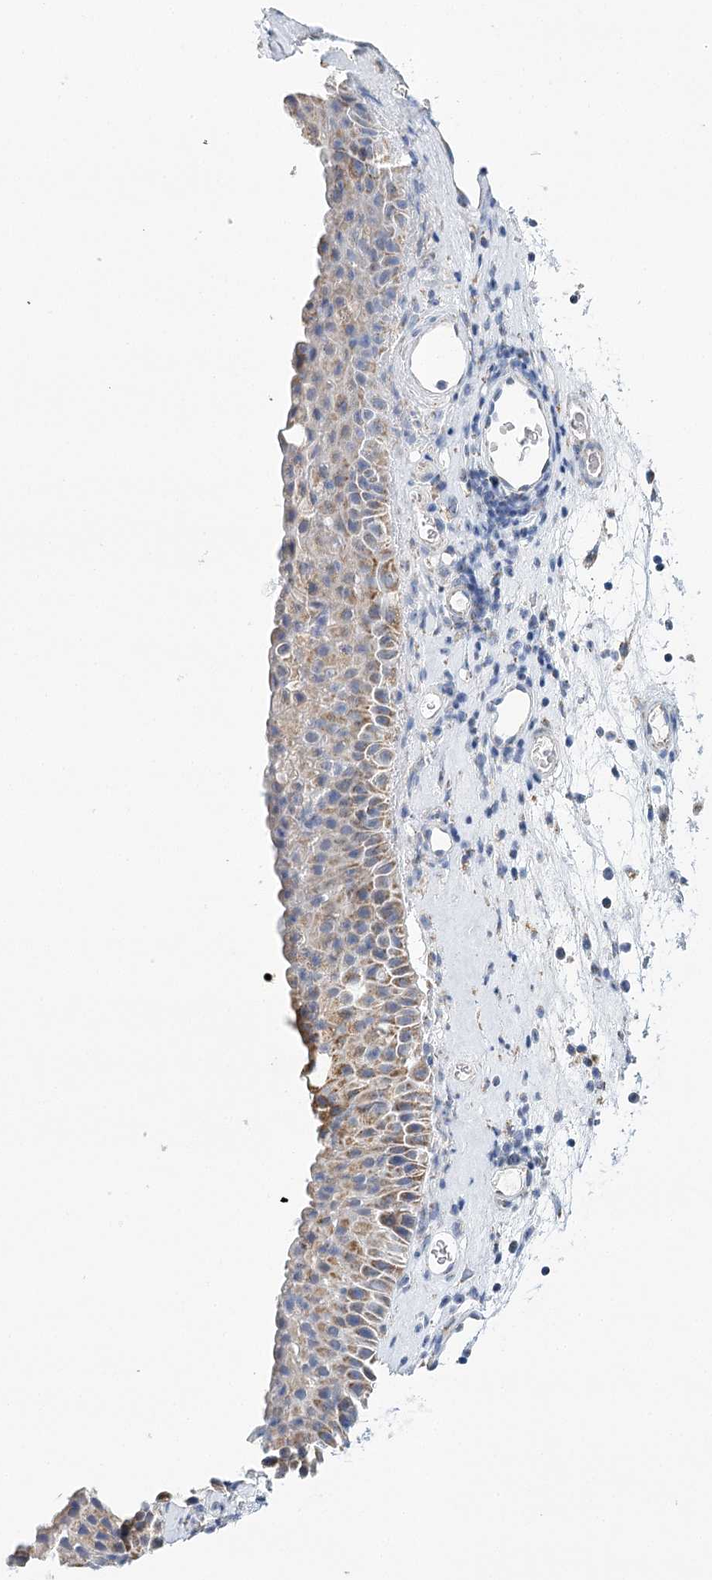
{"staining": {"intensity": "strong", "quantity": "25%-75%", "location": "cytoplasmic/membranous"}, "tissue": "nasopharynx", "cell_type": "Respiratory epithelial cells", "image_type": "normal", "snomed": [{"axis": "morphology", "description": "Normal tissue, NOS"}, {"axis": "topography", "description": "Nasopharynx"}], "caption": "IHC of benign human nasopharynx shows high levels of strong cytoplasmic/membranous expression in about 25%-75% of respiratory epithelial cells. The protein of interest is shown in brown color, while the nuclei are stained blue.", "gene": "LSS", "patient": {"sex": "male", "age": 64}}